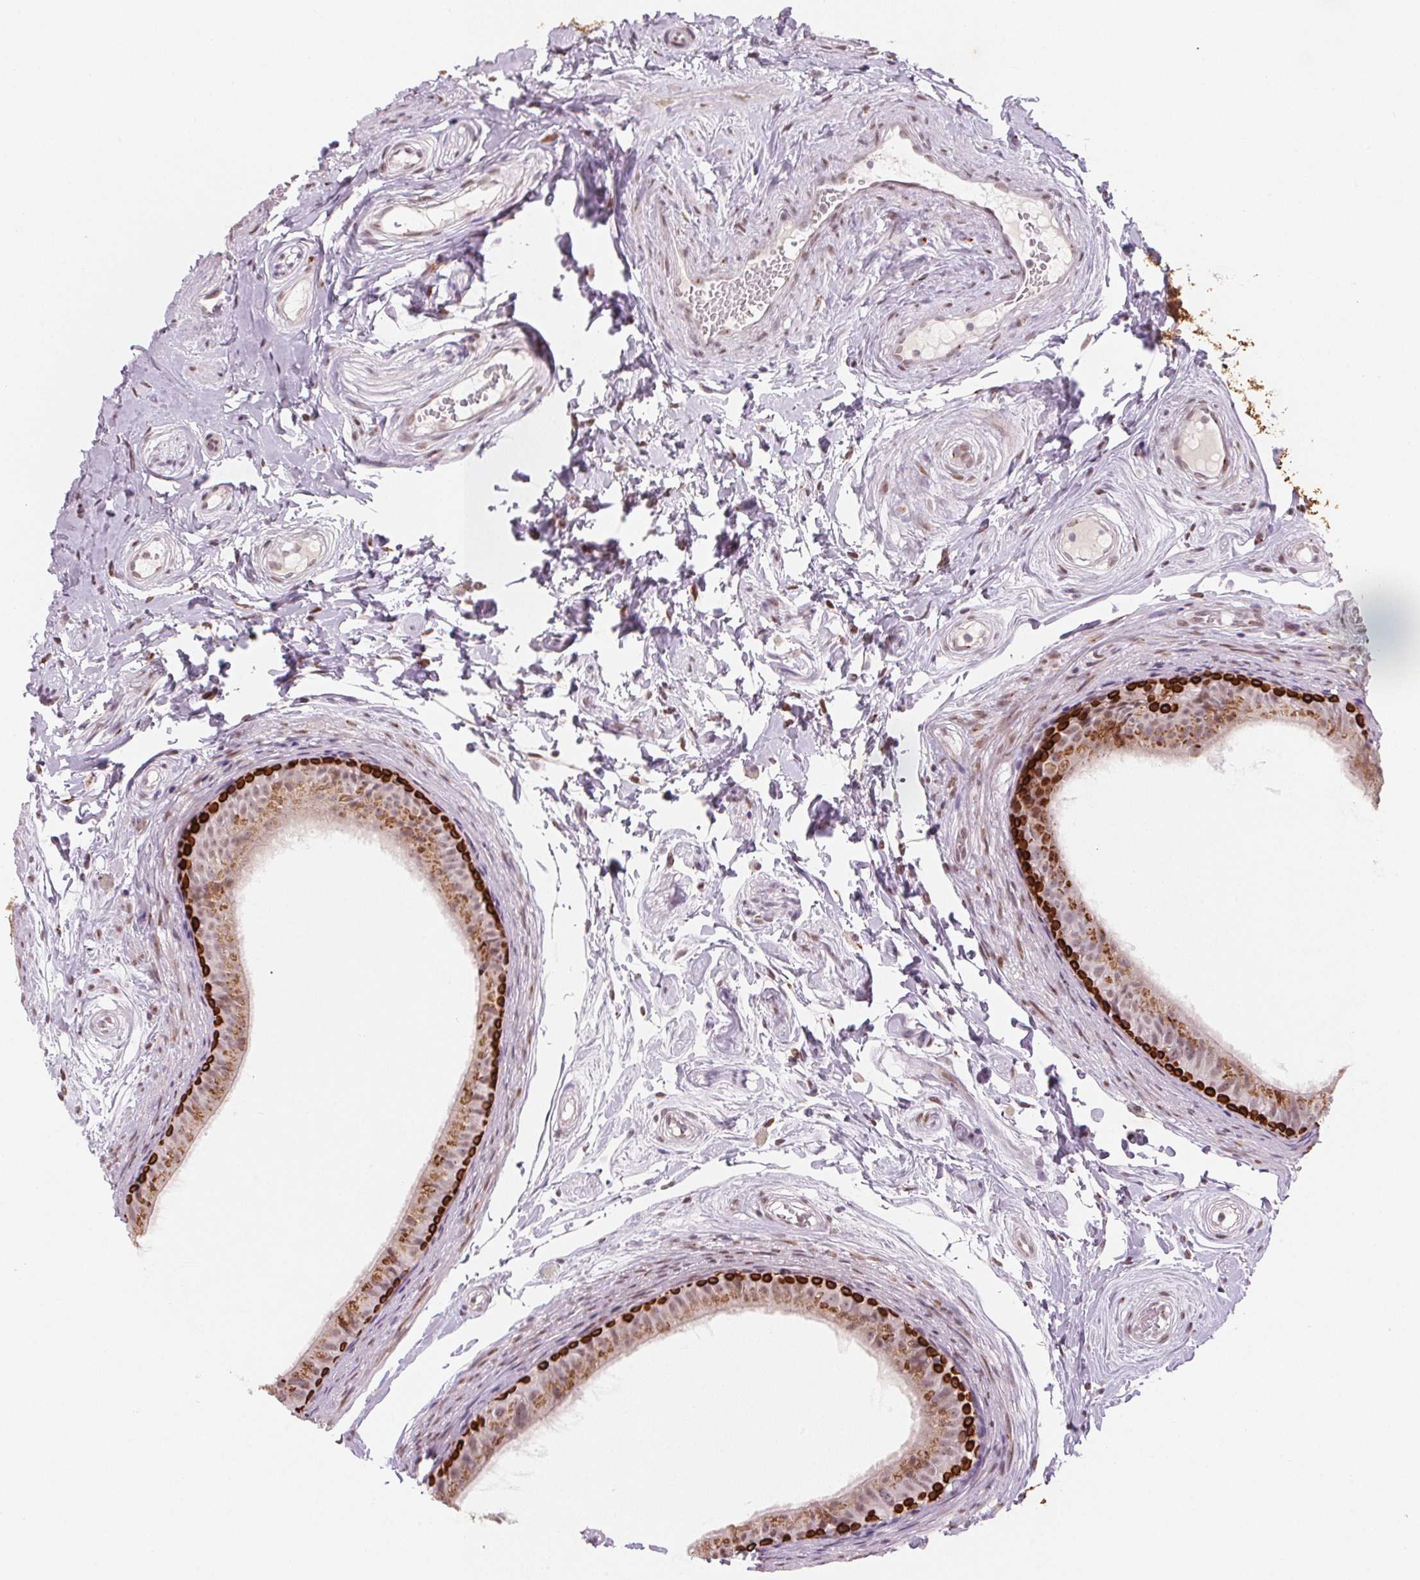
{"staining": {"intensity": "strong", "quantity": "25%-75%", "location": "cytoplasmic/membranous"}, "tissue": "epididymis", "cell_type": "Glandular cells", "image_type": "normal", "snomed": [{"axis": "morphology", "description": "Normal tissue, NOS"}, {"axis": "topography", "description": "Epididymis"}], "caption": "Epididymis stained with DAB IHC reveals high levels of strong cytoplasmic/membranous expression in approximately 25%-75% of glandular cells.", "gene": "RAB22A", "patient": {"sex": "male", "age": 45}}